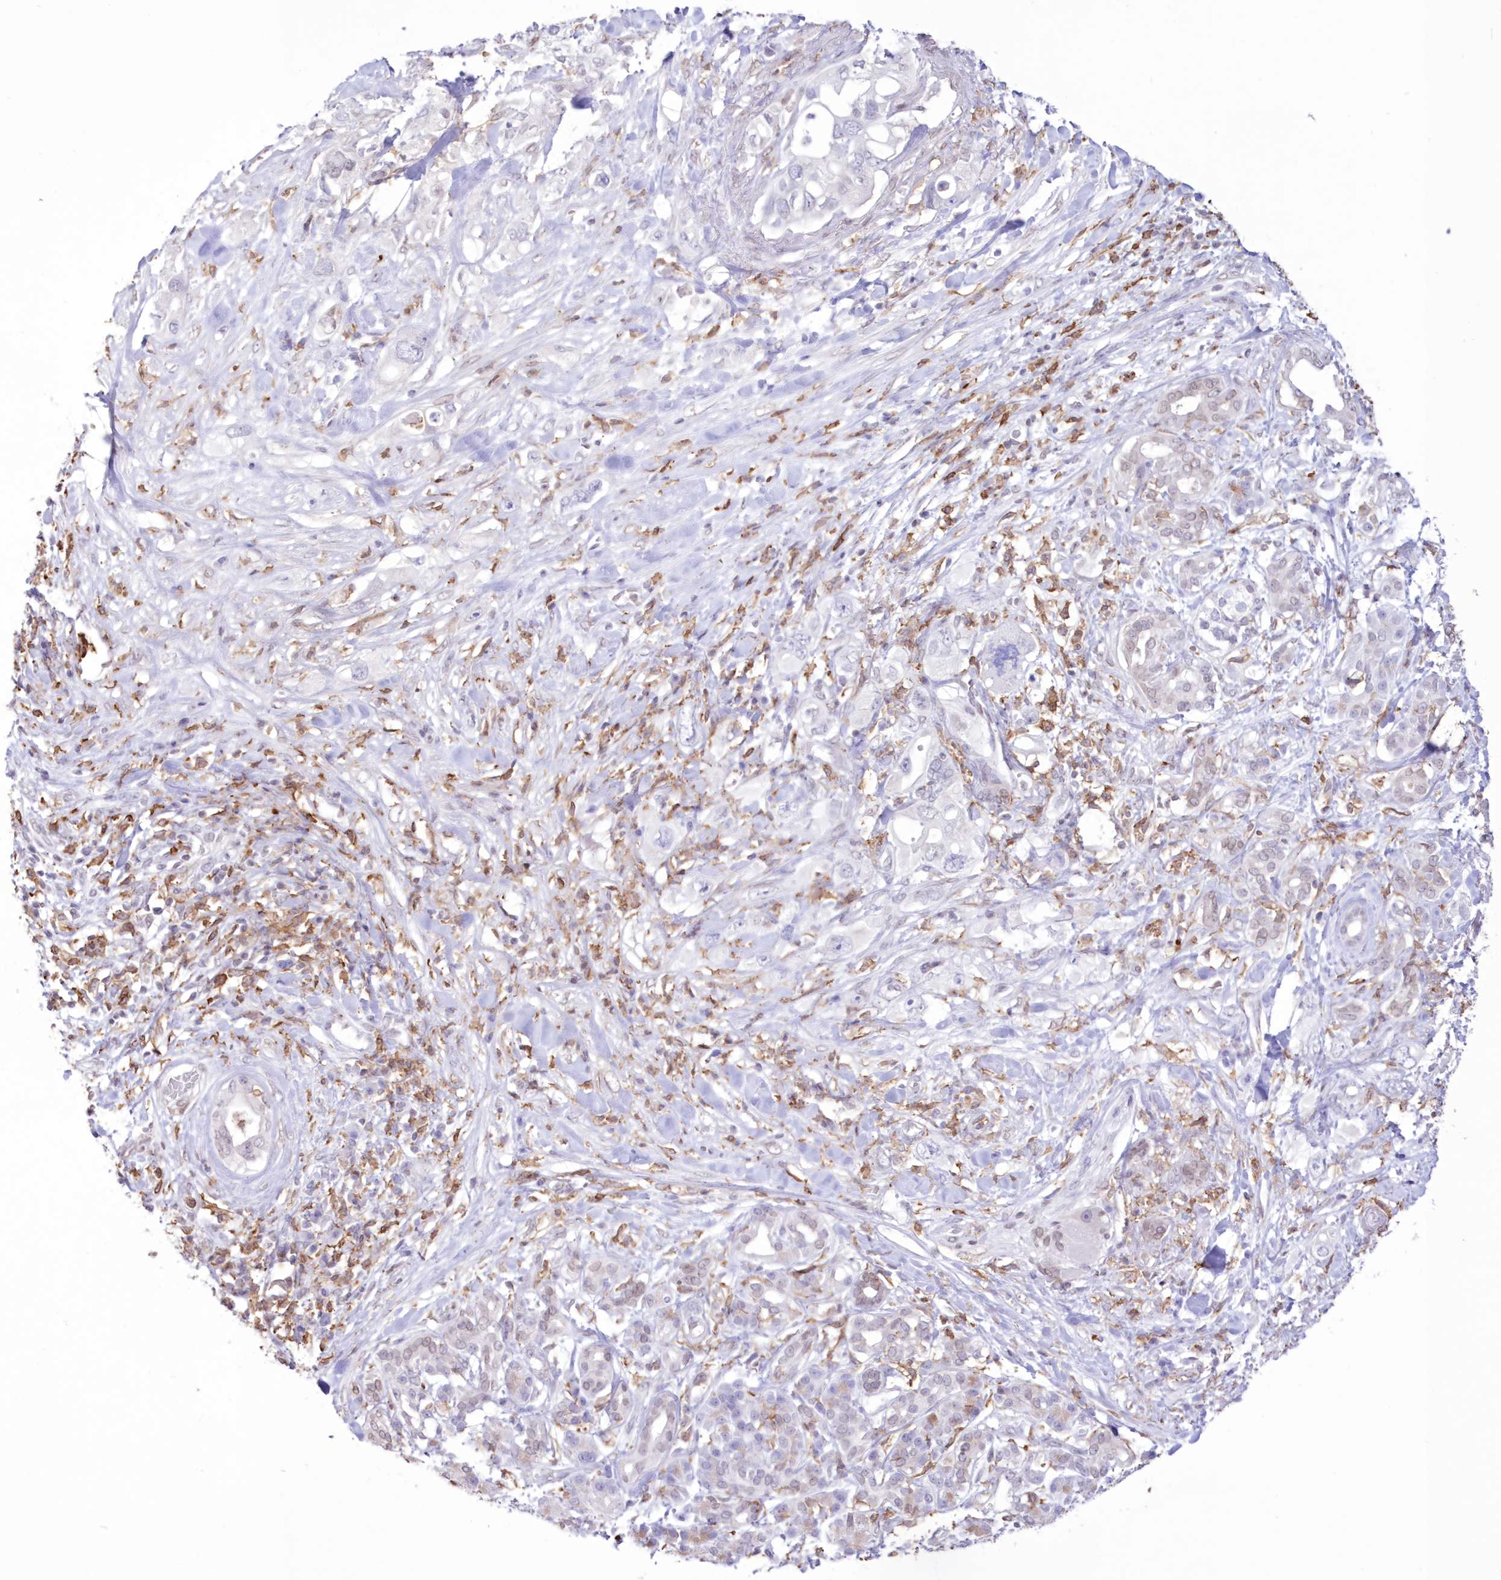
{"staining": {"intensity": "negative", "quantity": "none", "location": "none"}, "tissue": "pancreatic cancer", "cell_type": "Tumor cells", "image_type": "cancer", "snomed": [{"axis": "morphology", "description": "Adenocarcinoma, NOS"}, {"axis": "topography", "description": "Pancreas"}], "caption": "Immunohistochemistry of adenocarcinoma (pancreatic) shows no expression in tumor cells.", "gene": "C11orf1", "patient": {"sex": "female", "age": 56}}